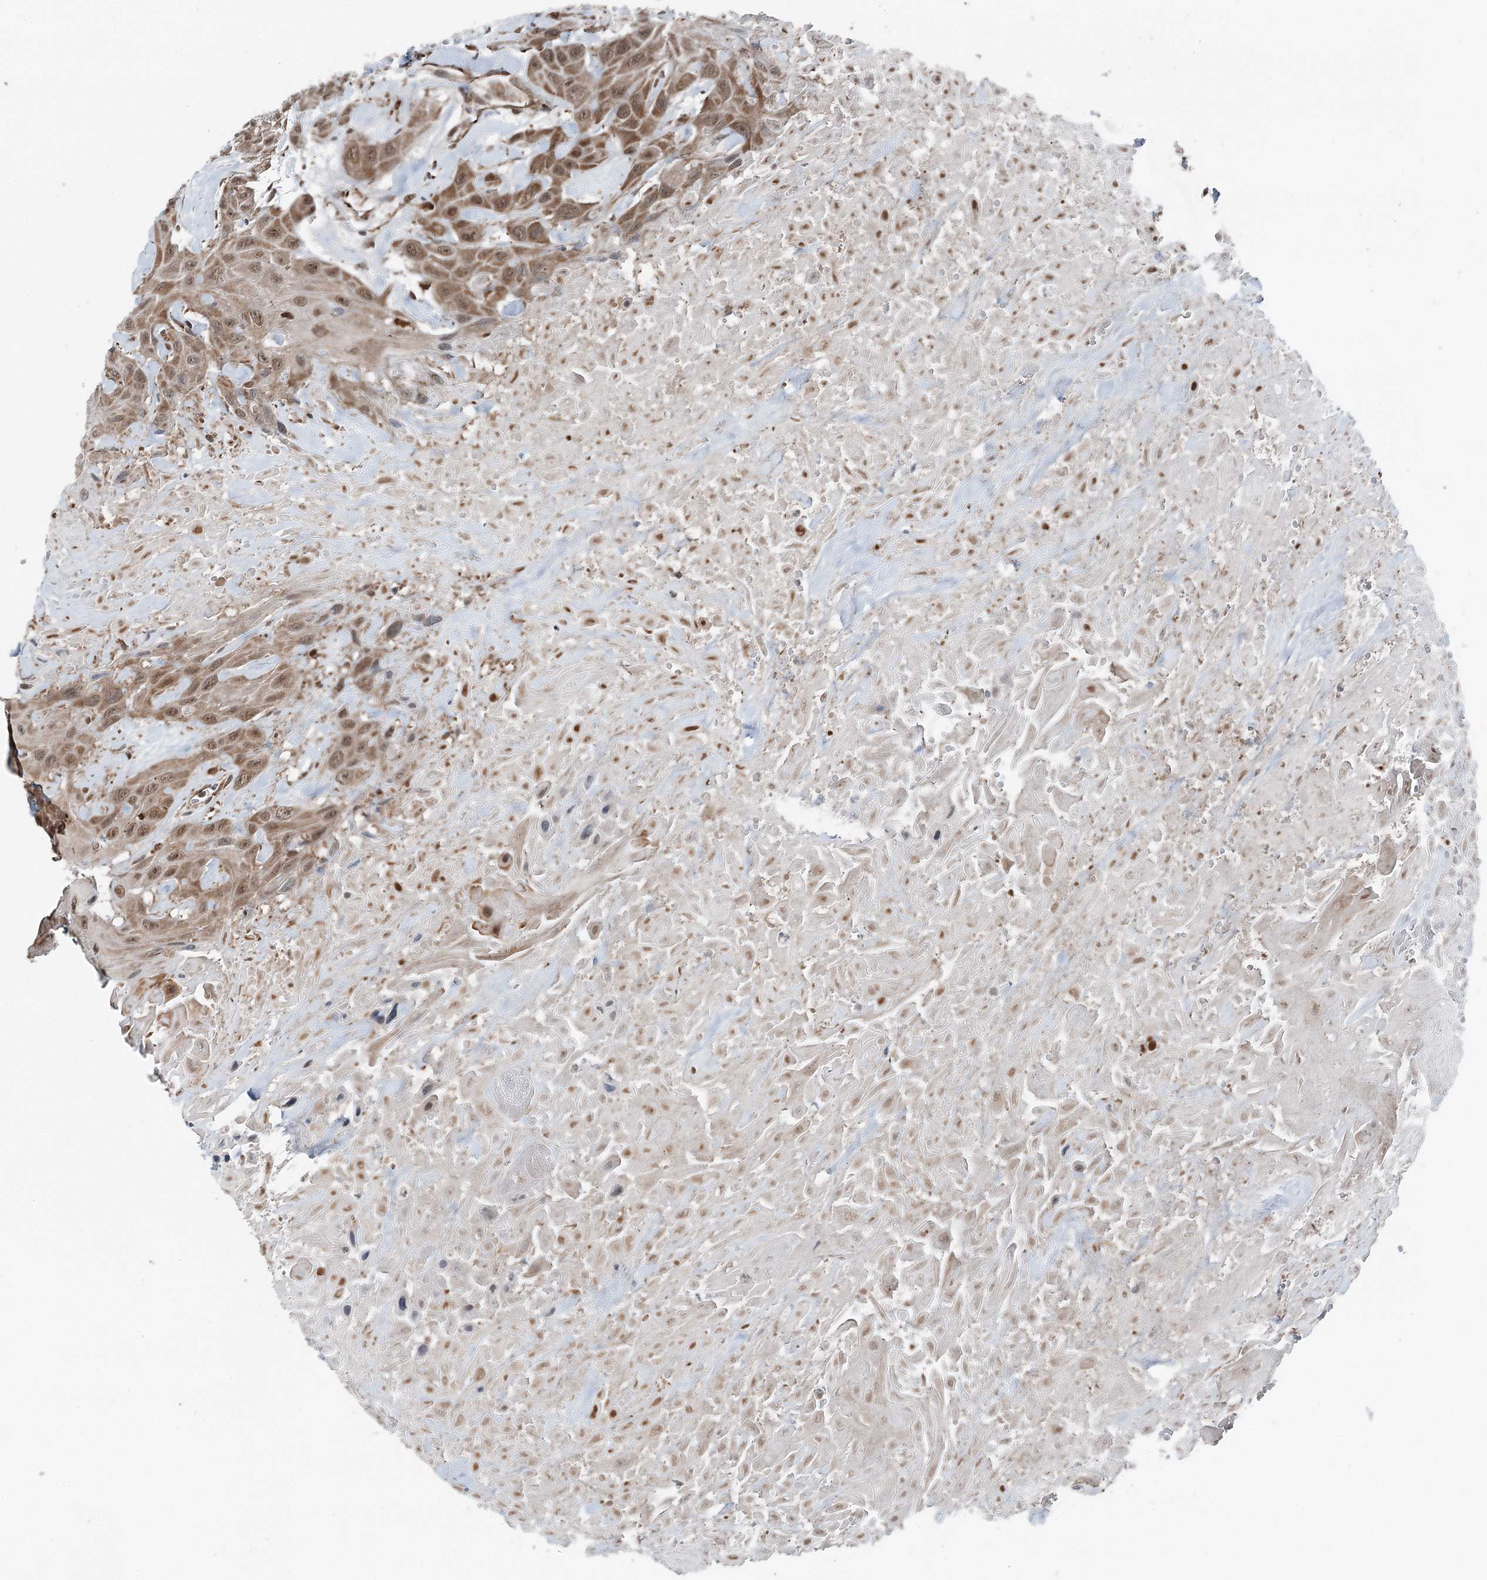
{"staining": {"intensity": "moderate", "quantity": ">75%", "location": "cytoplasmic/membranous,nuclear"}, "tissue": "head and neck cancer", "cell_type": "Tumor cells", "image_type": "cancer", "snomed": [{"axis": "morphology", "description": "Squamous cell carcinoma, NOS"}, {"axis": "topography", "description": "Head-Neck"}], "caption": "There is medium levels of moderate cytoplasmic/membranous and nuclear staining in tumor cells of head and neck cancer (squamous cell carcinoma), as demonstrated by immunohistochemical staining (brown color).", "gene": "WAPL", "patient": {"sex": "male", "age": 81}}